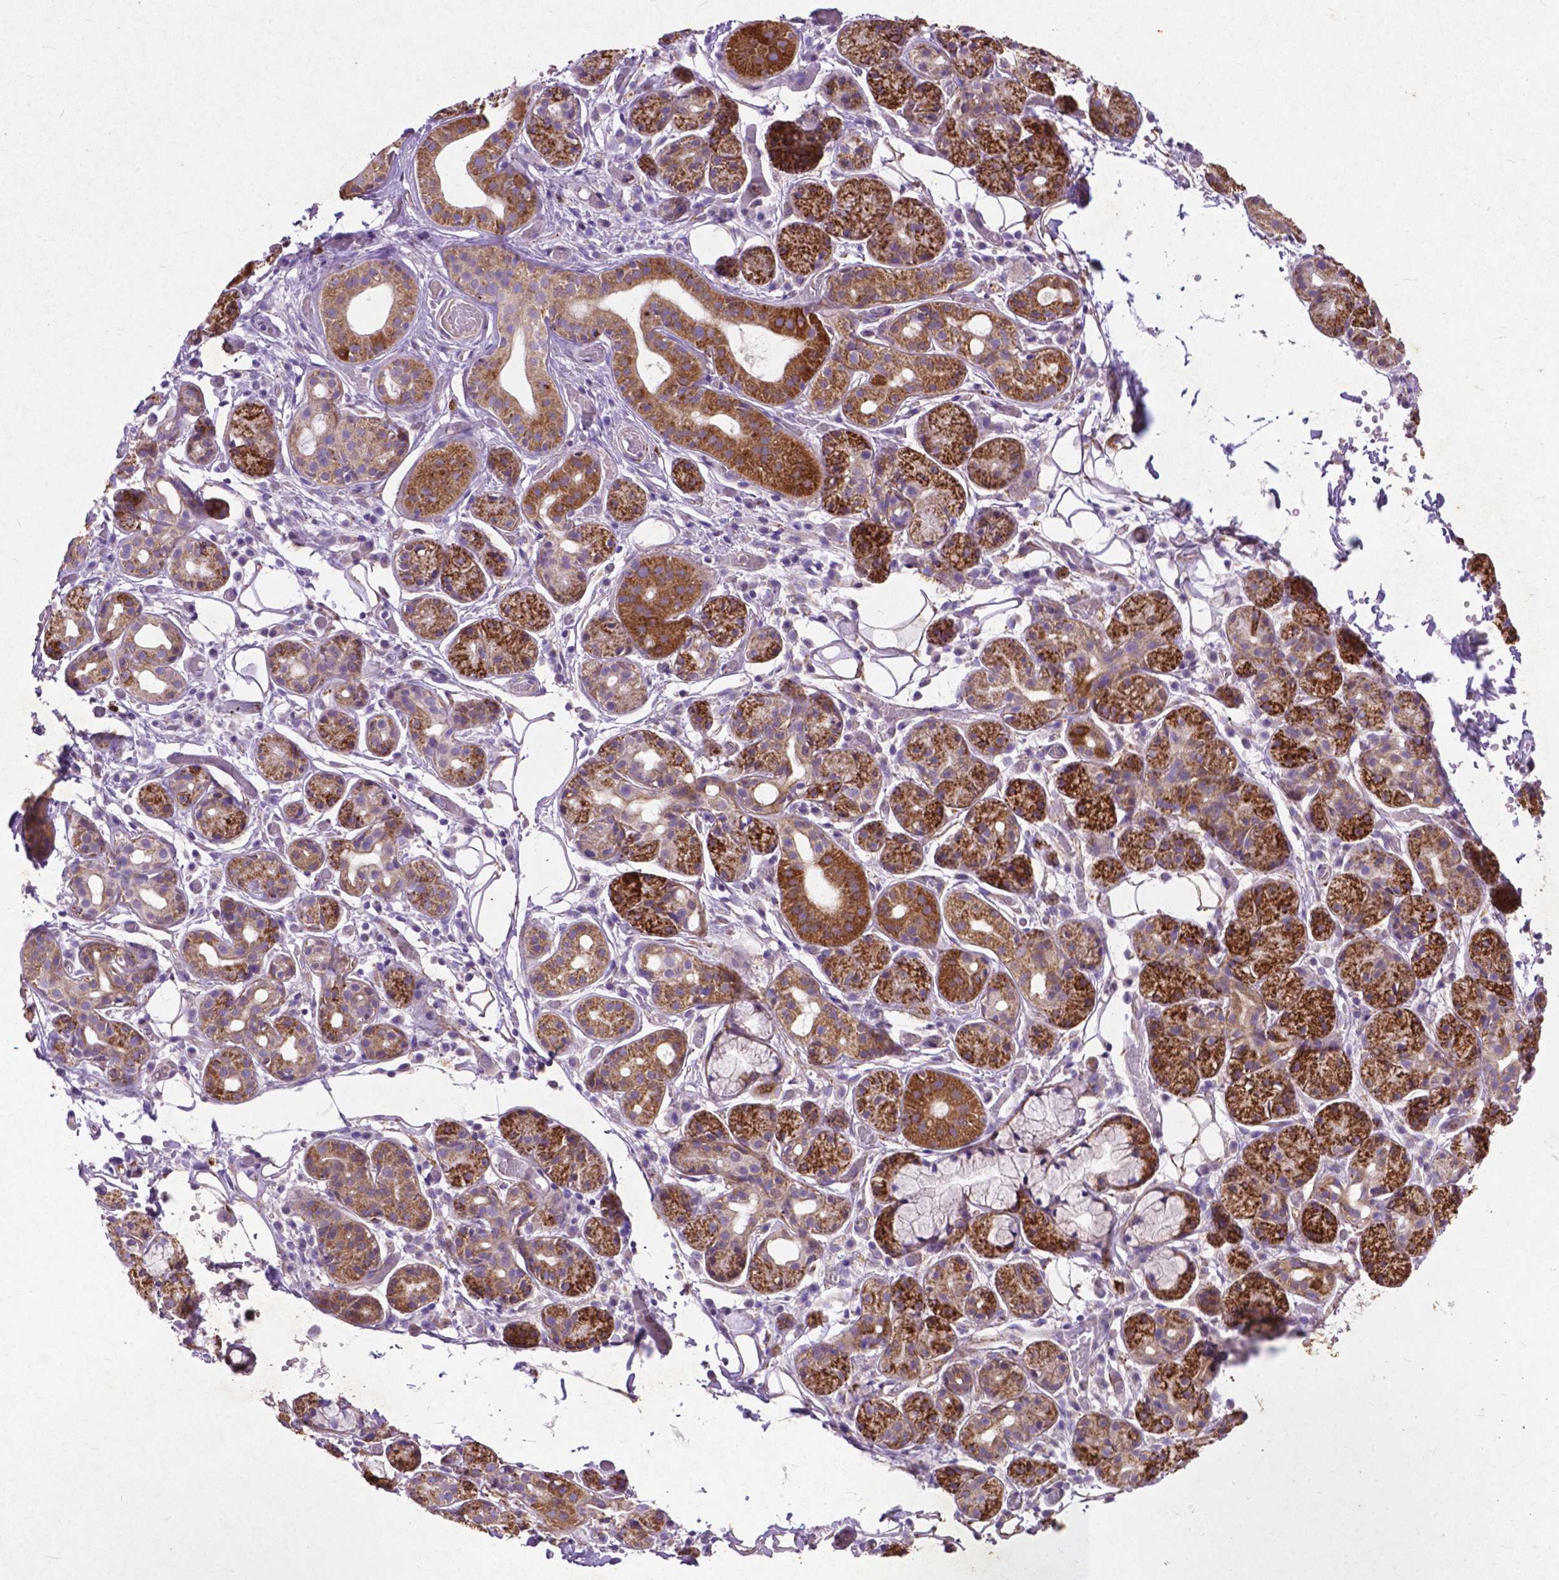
{"staining": {"intensity": "strong", "quantity": ">75%", "location": "cytoplasmic/membranous"}, "tissue": "salivary gland", "cell_type": "Glandular cells", "image_type": "normal", "snomed": [{"axis": "morphology", "description": "Normal tissue, NOS"}, {"axis": "topography", "description": "Salivary gland"}, {"axis": "topography", "description": "Peripheral nerve tissue"}], "caption": "Glandular cells display strong cytoplasmic/membranous expression in about >75% of cells in normal salivary gland.", "gene": "THEGL", "patient": {"sex": "male", "age": 71}}